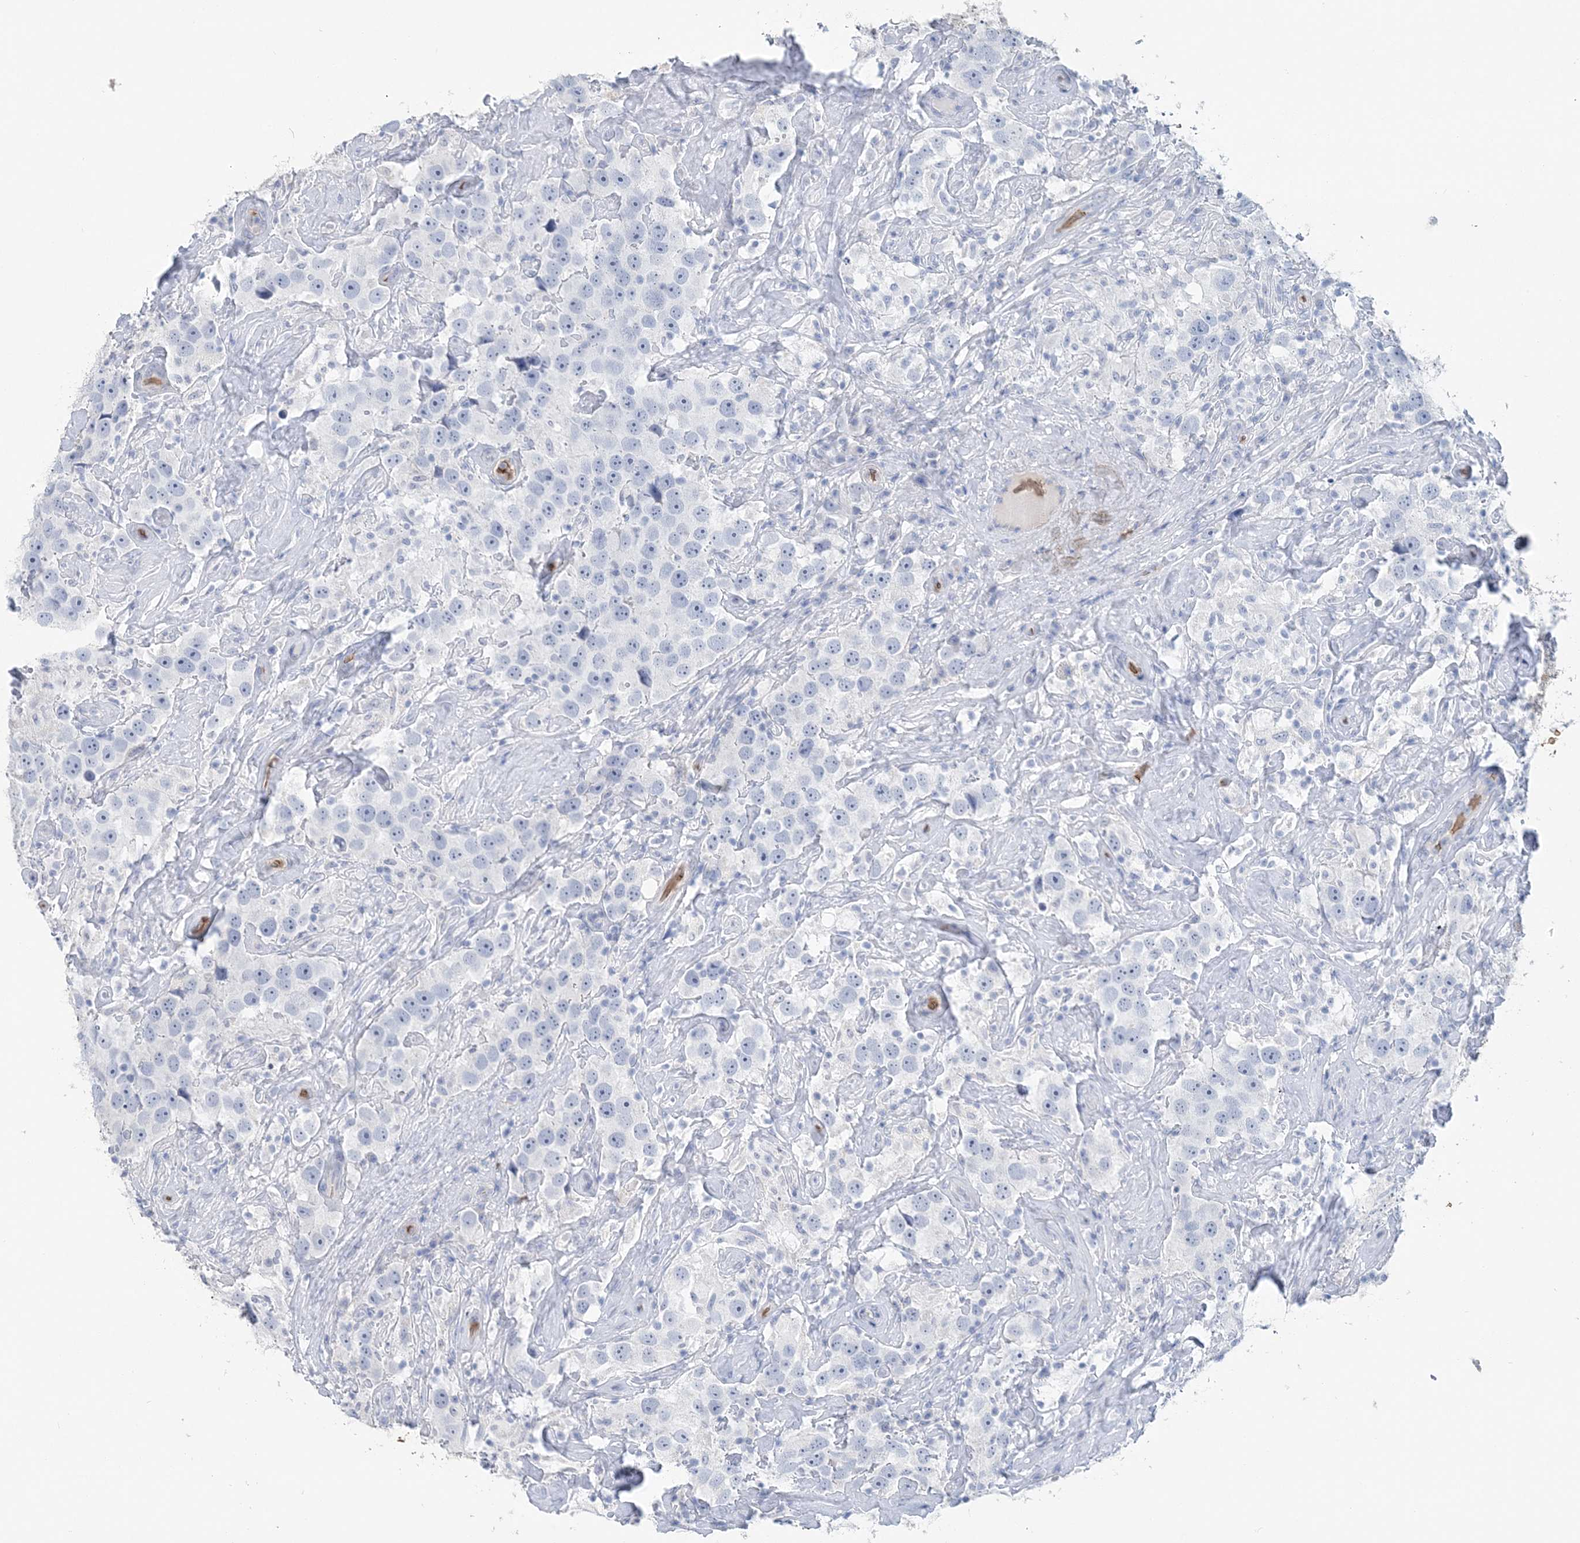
{"staining": {"intensity": "negative", "quantity": "none", "location": "none"}, "tissue": "testis cancer", "cell_type": "Tumor cells", "image_type": "cancer", "snomed": [{"axis": "morphology", "description": "Seminoma, NOS"}, {"axis": "topography", "description": "Testis"}], "caption": "The image reveals no staining of tumor cells in testis seminoma. (DAB (3,3'-diaminobenzidine) IHC, high magnification).", "gene": "HBD", "patient": {"sex": "male", "age": 49}}